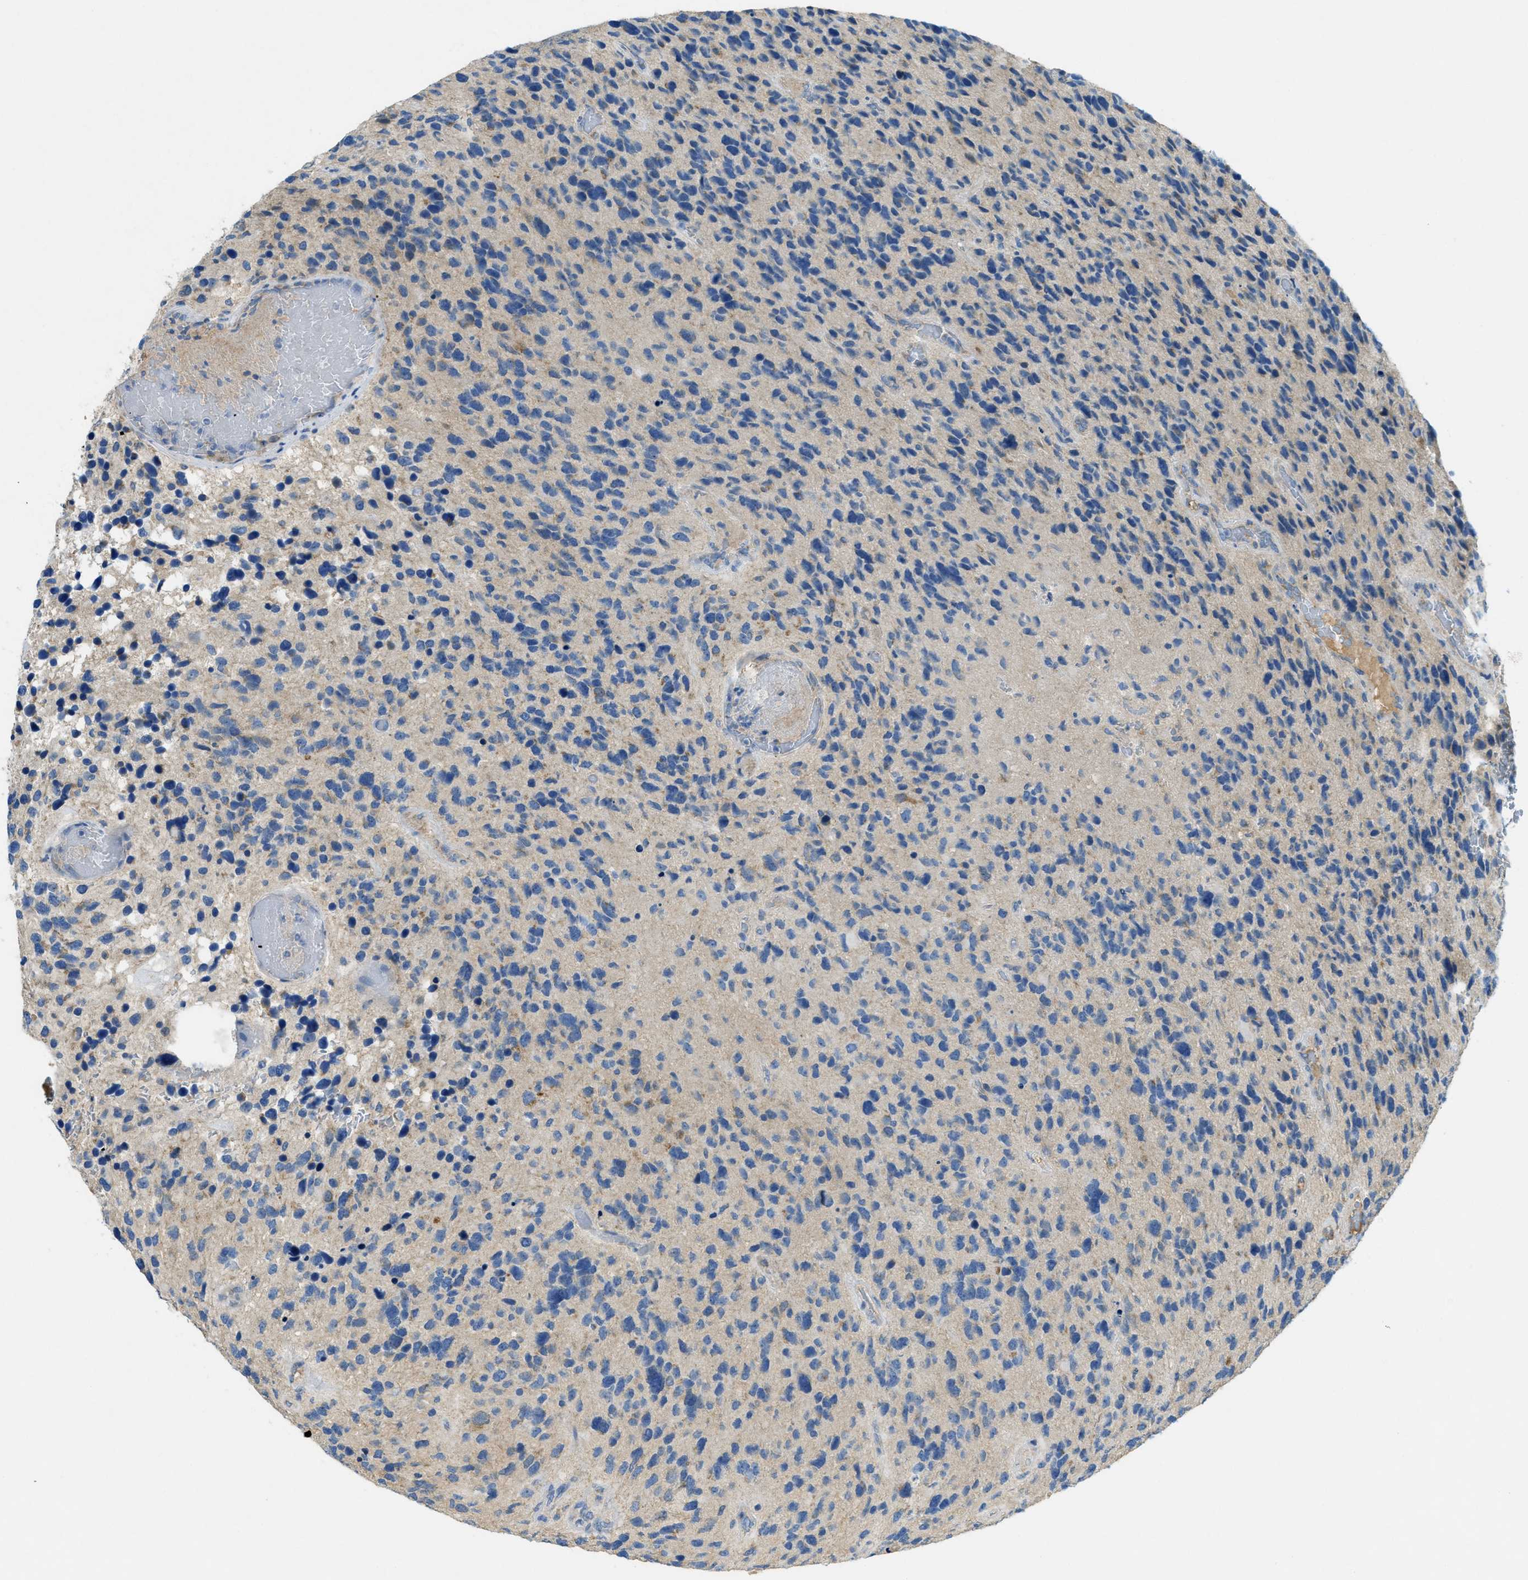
{"staining": {"intensity": "weak", "quantity": ">75%", "location": "cytoplasmic/membranous"}, "tissue": "glioma", "cell_type": "Tumor cells", "image_type": "cancer", "snomed": [{"axis": "morphology", "description": "Glioma, malignant, High grade"}, {"axis": "topography", "description": "Brain"}], "caption": "Protein expression analysis of malignant glioma (high-grade) exhibits weak cytoplasmic/membranous staining in approximately >75% of tumor cells. The protein of interest is stained brown, and the nuclei are stained in blue (DAB (3,3'-diaminobenzidine) IHC with brightfield microscopy, high magnification).", "gene": "CYGB", "patient": {"sex": "female", "age": 58}}